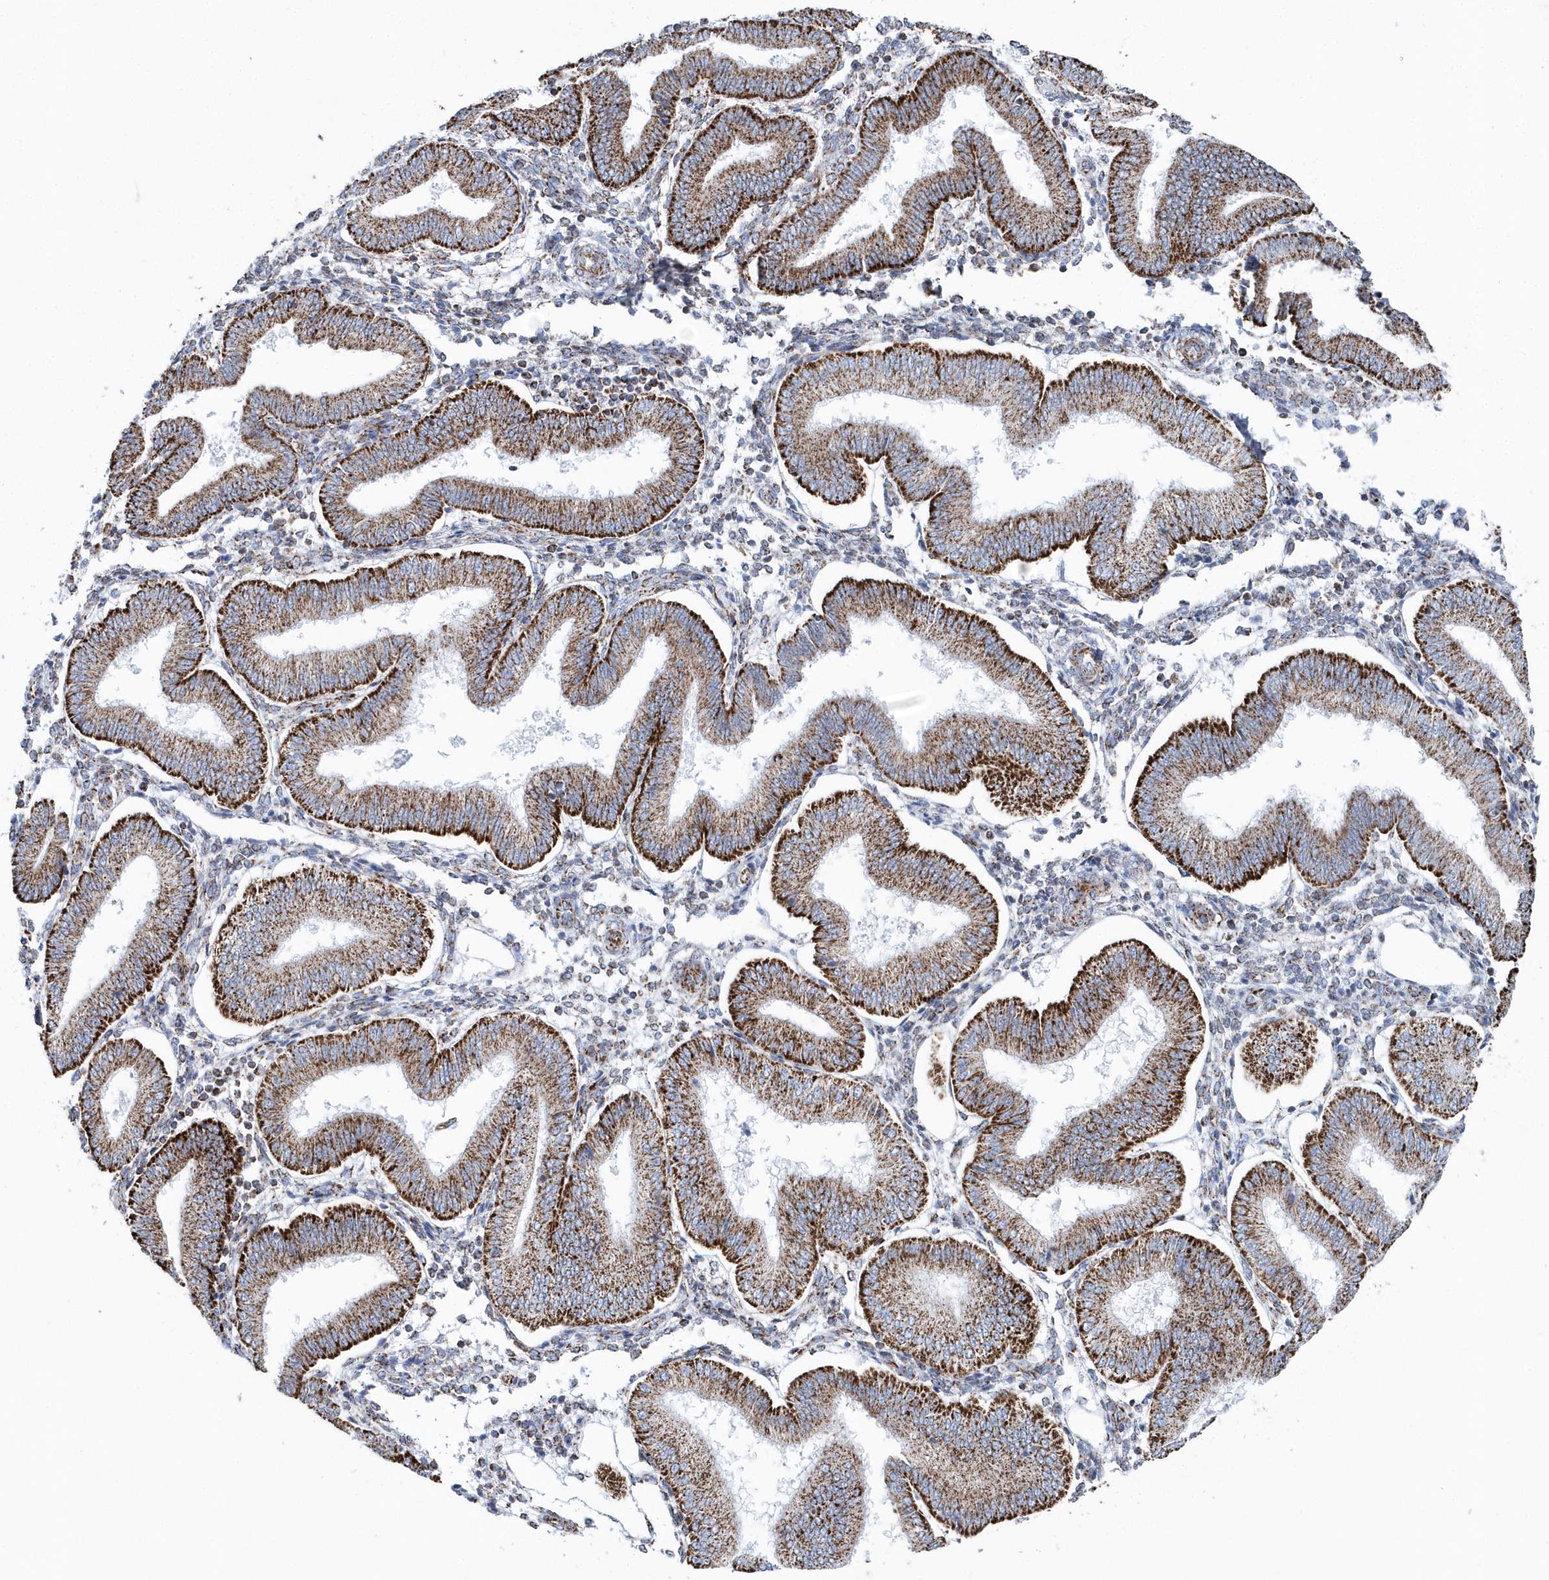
{"staining": {"intensity": "moderate", "quantity": "25%-75%", "location": "cytoplasmic/membranous"}, "tissue": "endometrium", "cell_type": "Cells in endometrial stroma", "image_type": "normal", "snomed": [{"axis": "morphology", "description": "Normal tissue, NOS"}, {"axis": "topography", "description": "Endometrium"}], "caption": "Immunohistochemical staining of normal human endometrium shows 25%-75% levels of moderate cytoplasmic/membranous protein positivity in approximately 25%-75% of cells in endometrial stroma.", "gene": "TMCO6", "patient": {"sex": "female", "age": 39}}